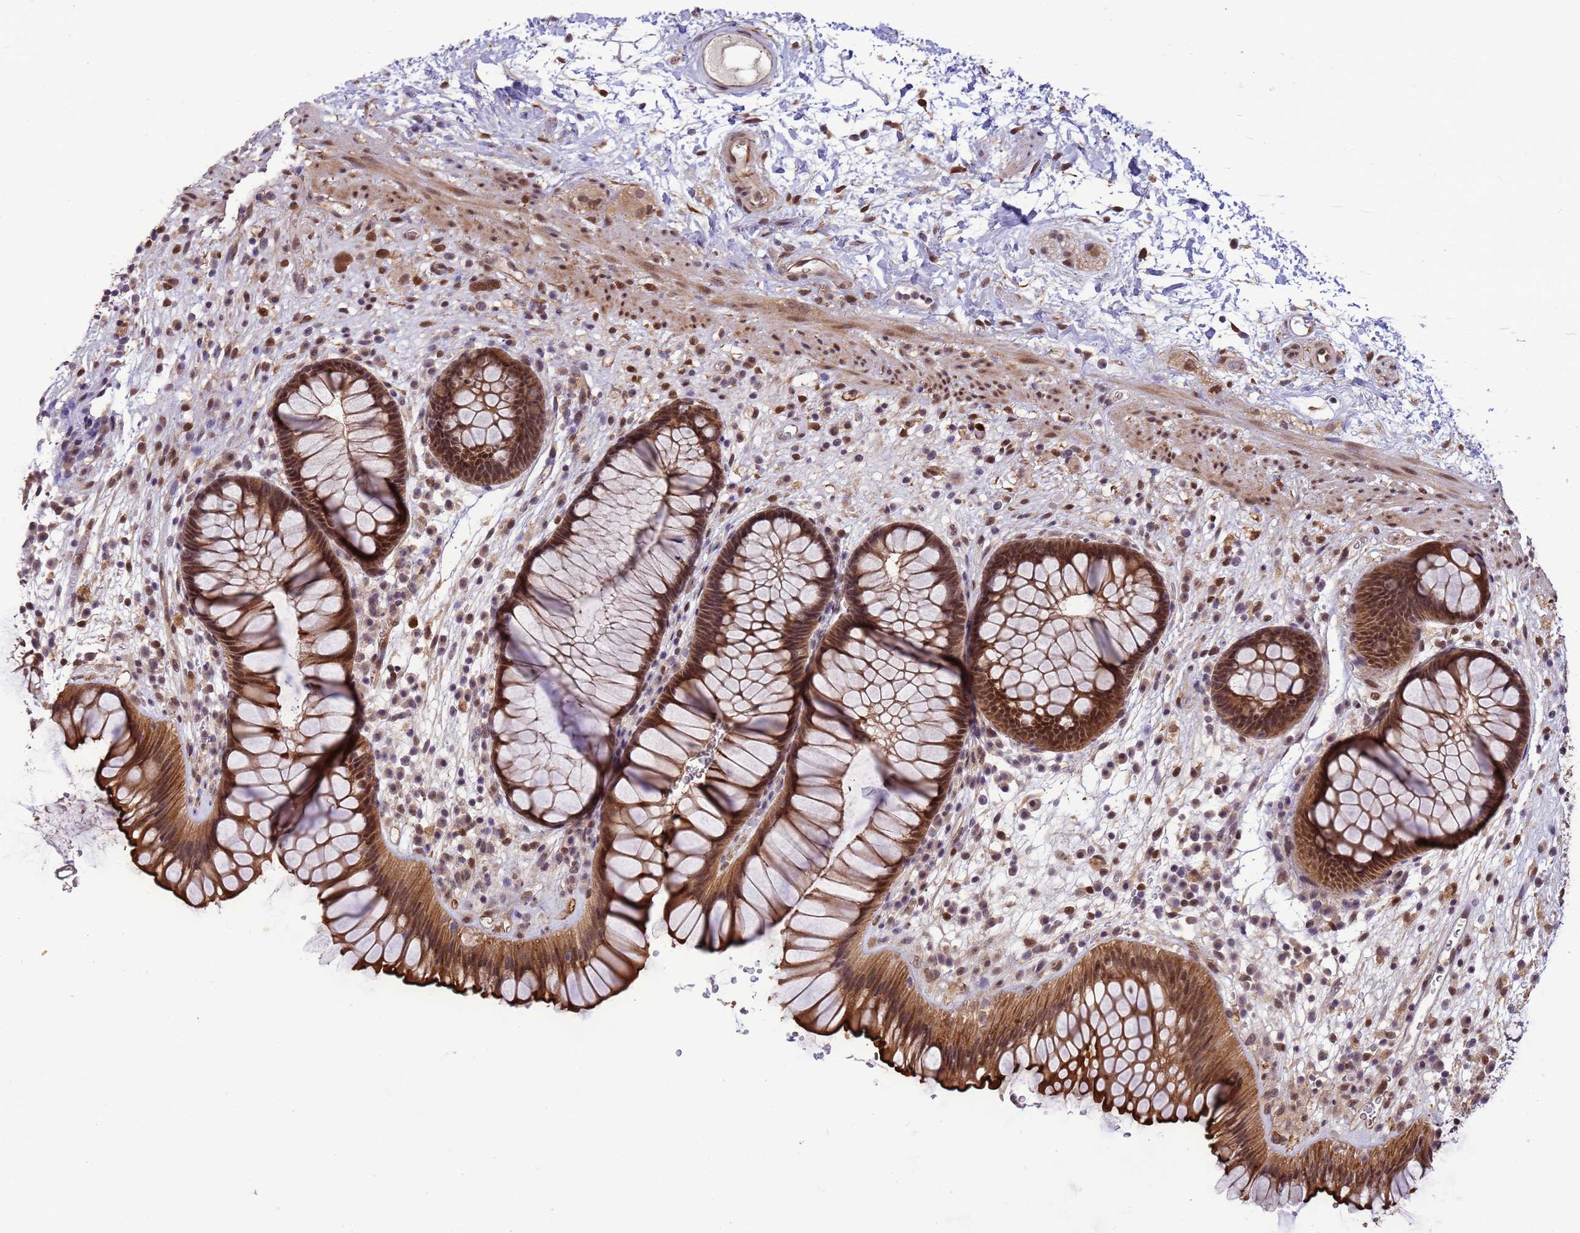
{"staining": {"intensity": "moderate", "quantity": ">75%", "location": "cytoplasmic/membranous,nuclear"}, "tissue": "rectum", "cell_type": "Glandular cells", "image_type": "normal", "snomed": [{"axis": "morphology", "description": "Normal tissue, NOS"}, {"axis": "topography", "description": "Rectum"}], "caption": "Benign rectum reveals moderate cytoplasmic/membranous,nuclear expression in approximately >75% of glandular cells, visualized by immunohistochemistry. (Brightfield microscopy of DAB IHC at high magnification).", "gene": "ZBTB5", "patient": {"sex": "male", "age": 51}}